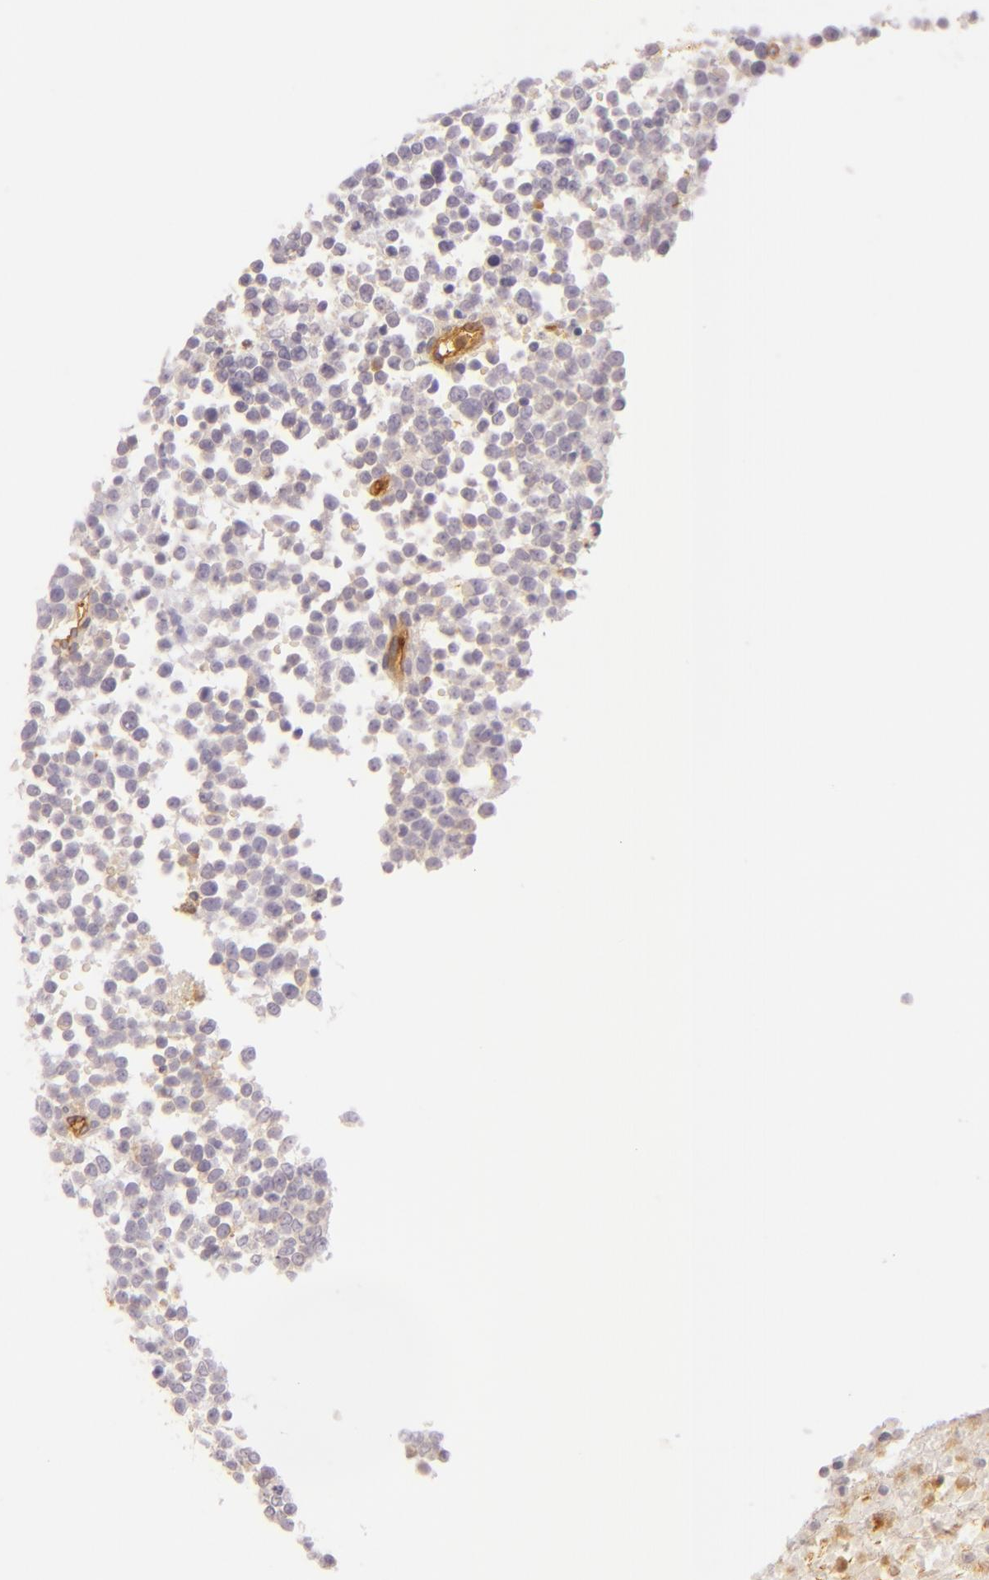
{"staining": {"intensity": "negative", "quantity": "none", "location": "none"}, "tissue": "glioma", "cell_type": "Tumor cells", "image_type": "cancer", "snomed": [{"axis": "morphology", "description": "Glioma, malignant, High grade"}, {"axis": "topography", "description": "Brain"}], "caption": "The IHC micrograph has no significant expression in tumor cells of glioma tissue.", "gene": "CD59", "patient": {"sex": "male", "age": 66}}